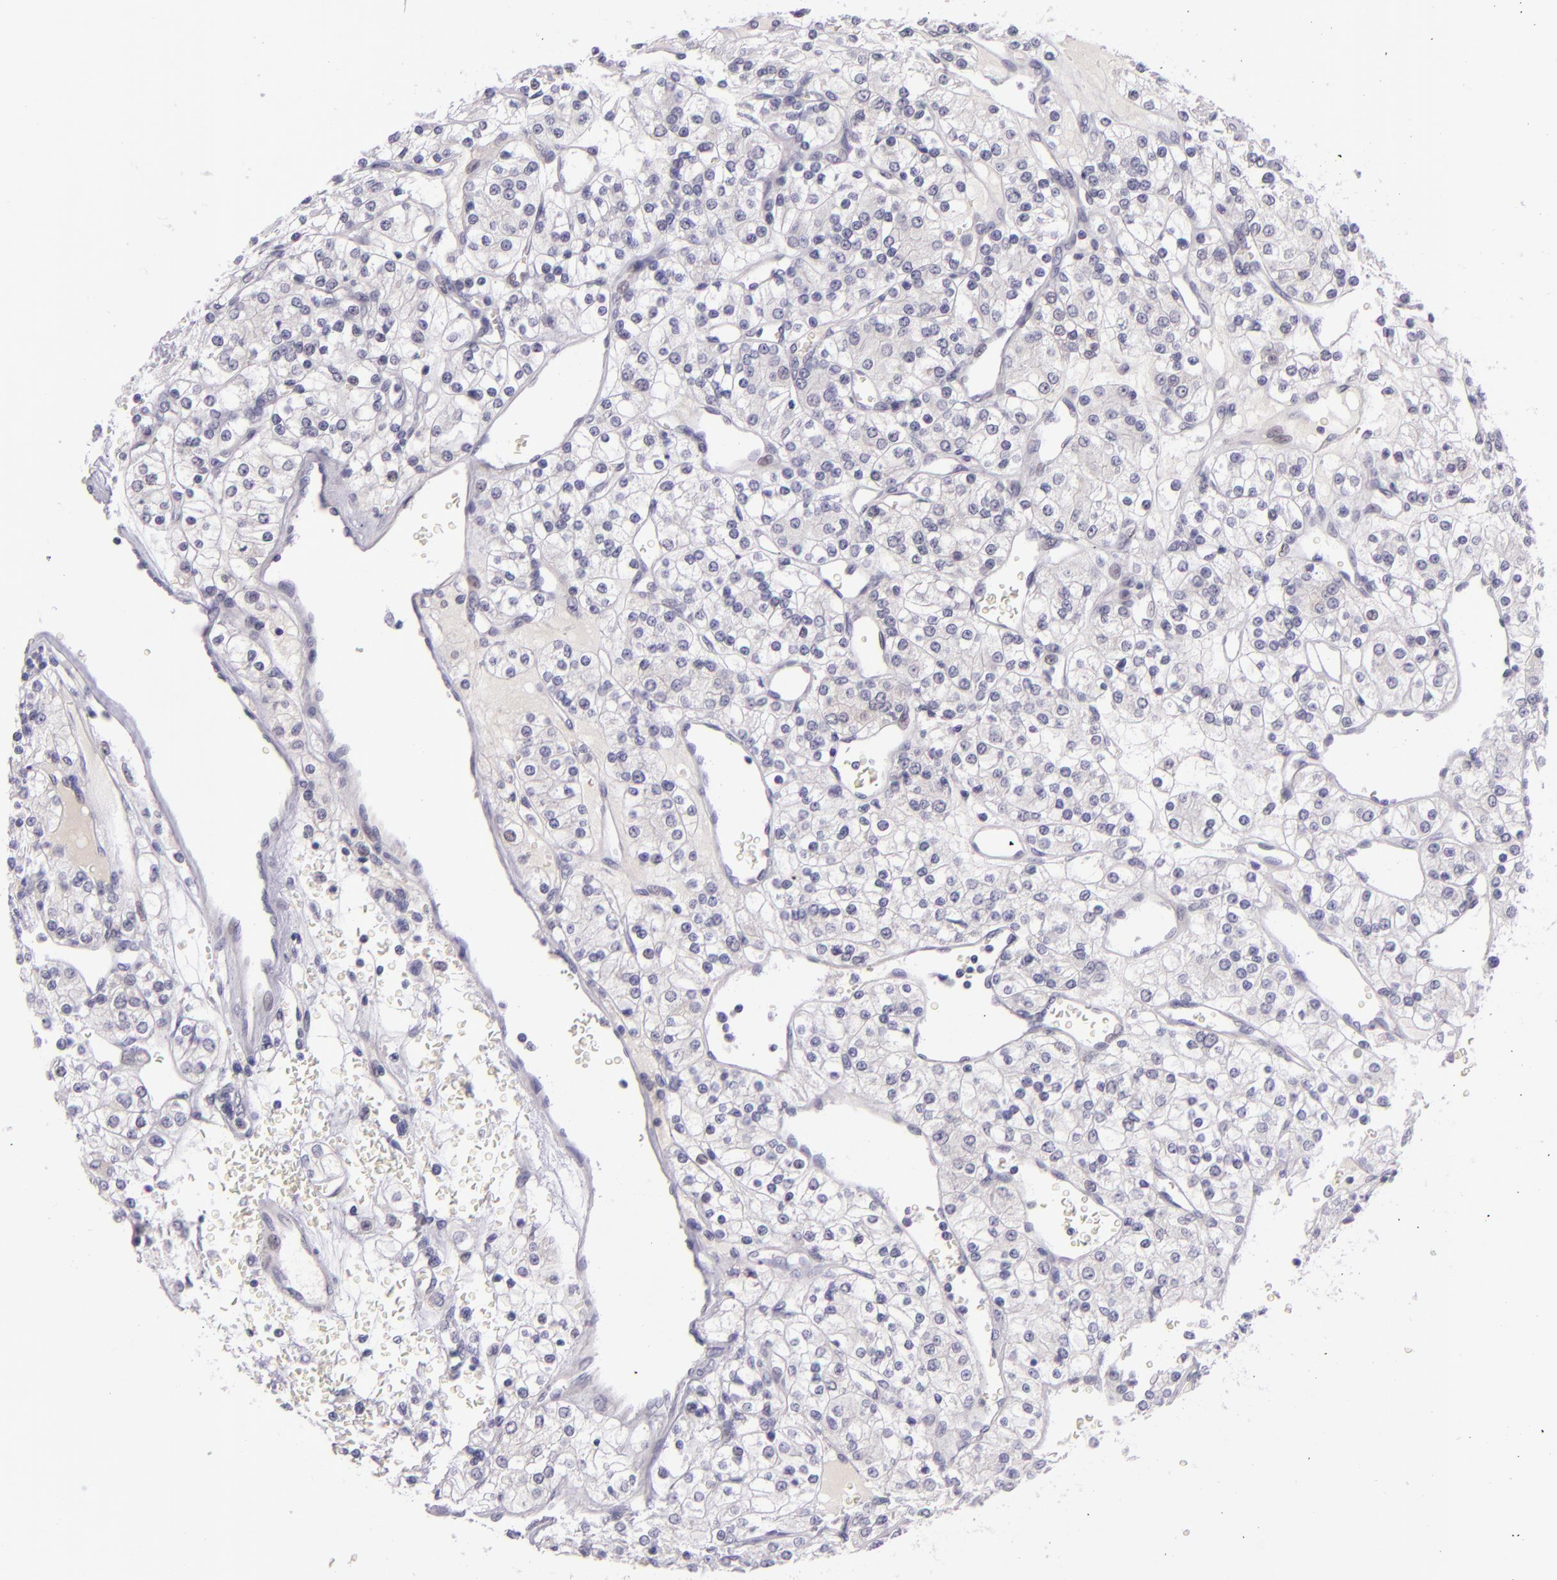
{"staining": {"intensity": "negative", "quantity": "none", "location": "none"}, "tissue": "renal cancer", "cell_type": "Tumor cells", "image_type": "cancer", "snomed": [{"axis": "morphology", "description": "Adenocarcinoma, NOS"}, {"axis": "topography", "description": "Kidney"}], "caption": "IHC micrograph of adenocarcinoma (renal) stained for a protein (brown), which exhibits no staining in tumor cells. (DAB (3,3'-diaminobenzidine) immunohistochemistry, high magnification).", "gene": "CSE1L", "patient": {"sex": "female", "age": 62}}